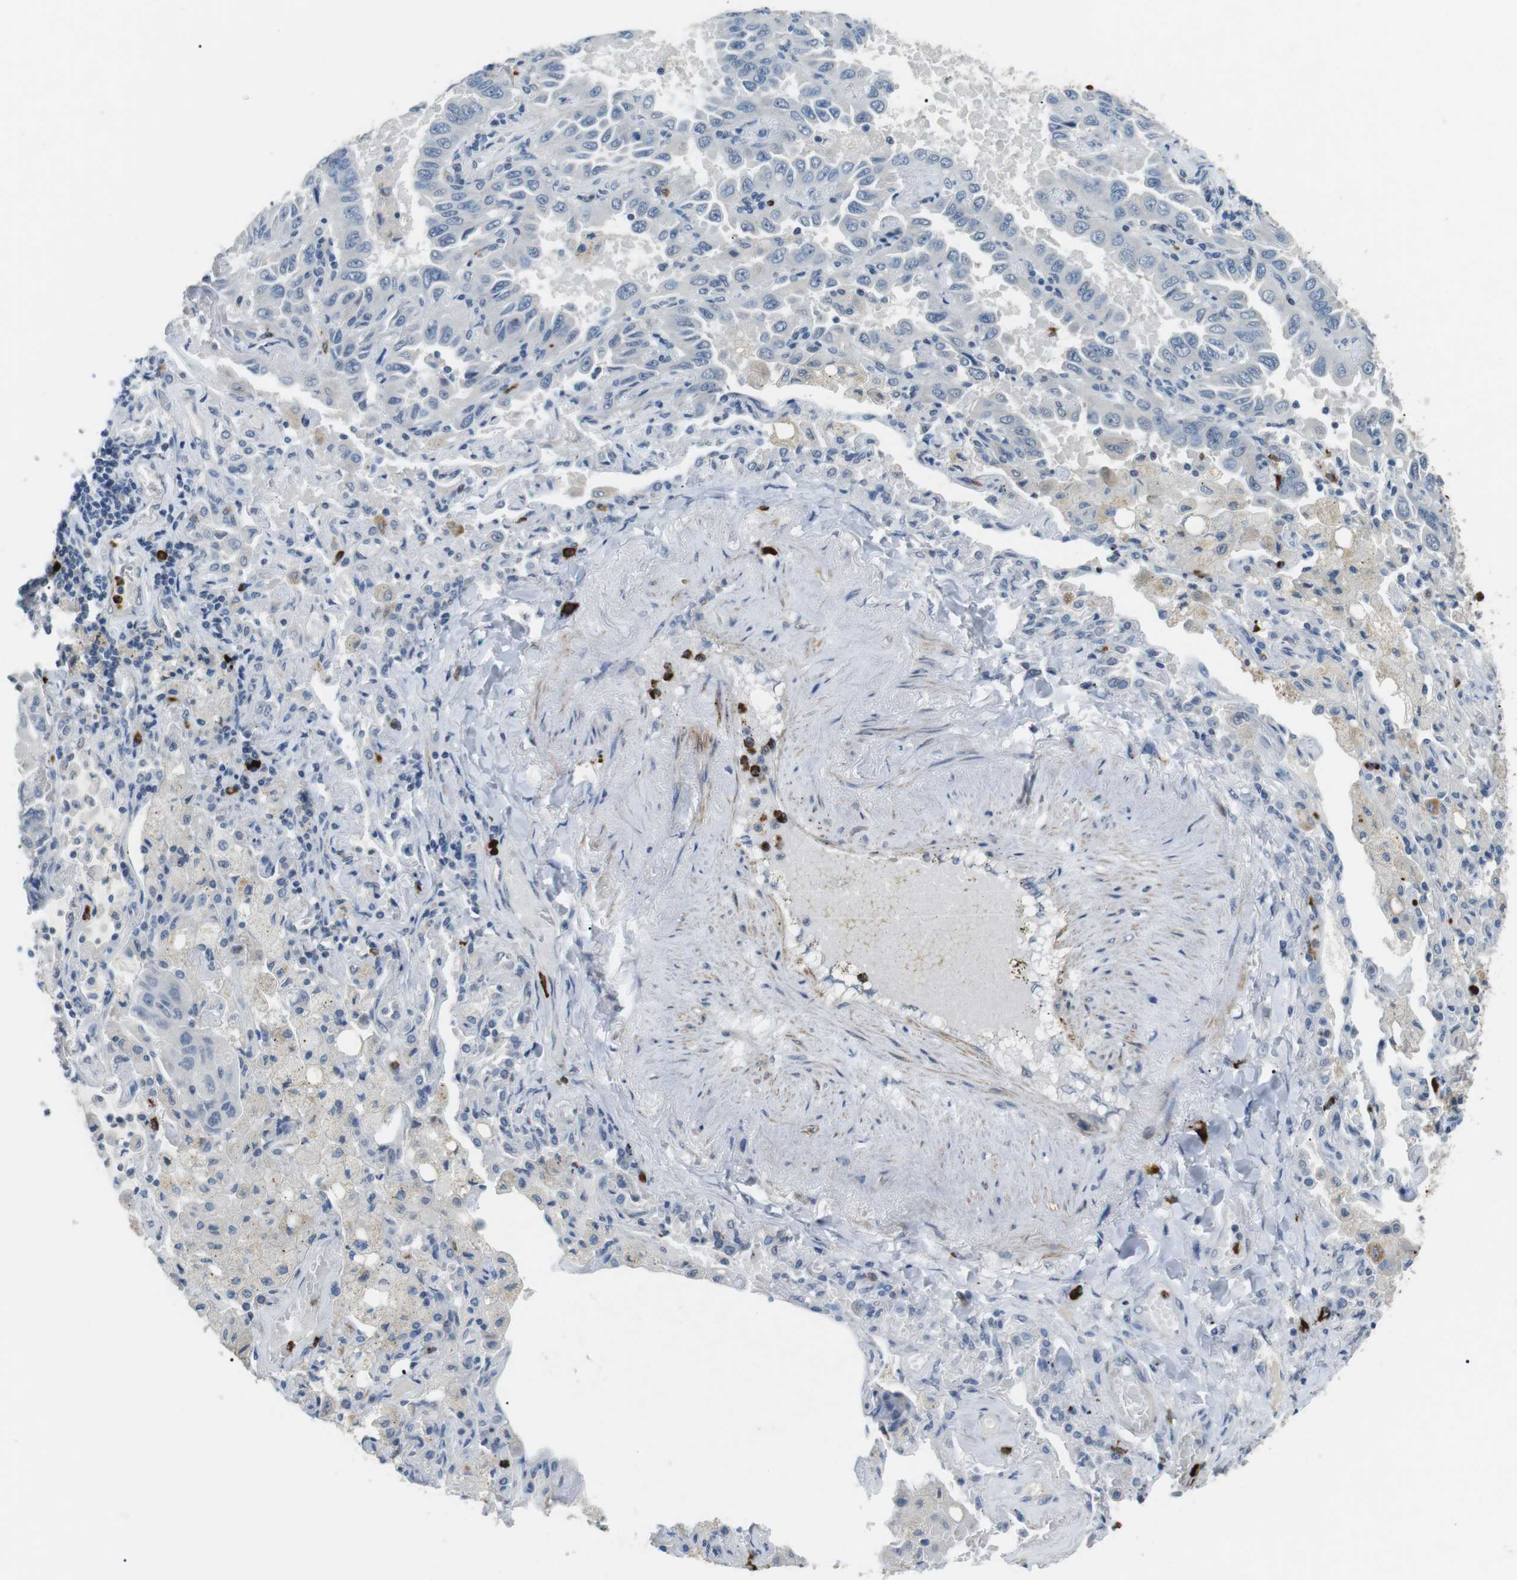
{"staining": {"intensity": "negative", "quantity": "none", "location": "none"}, "tissue": "lung cancer", "cell_type": "Tumor cells", "image_type": "cancer", "snomed": [{"axis": "morphology", "description": "Adenocarcinoma, NOS"}, {"axis": "topography", "description": "Lung"}], "caption": "Tumor cells are negative for protein expression in human lung cancer (adenocarcinoma). (DAB IHC with hematoxylin counter stain).", "gene": "GZMM", "patient": {"sex": "male", "age": 64}}